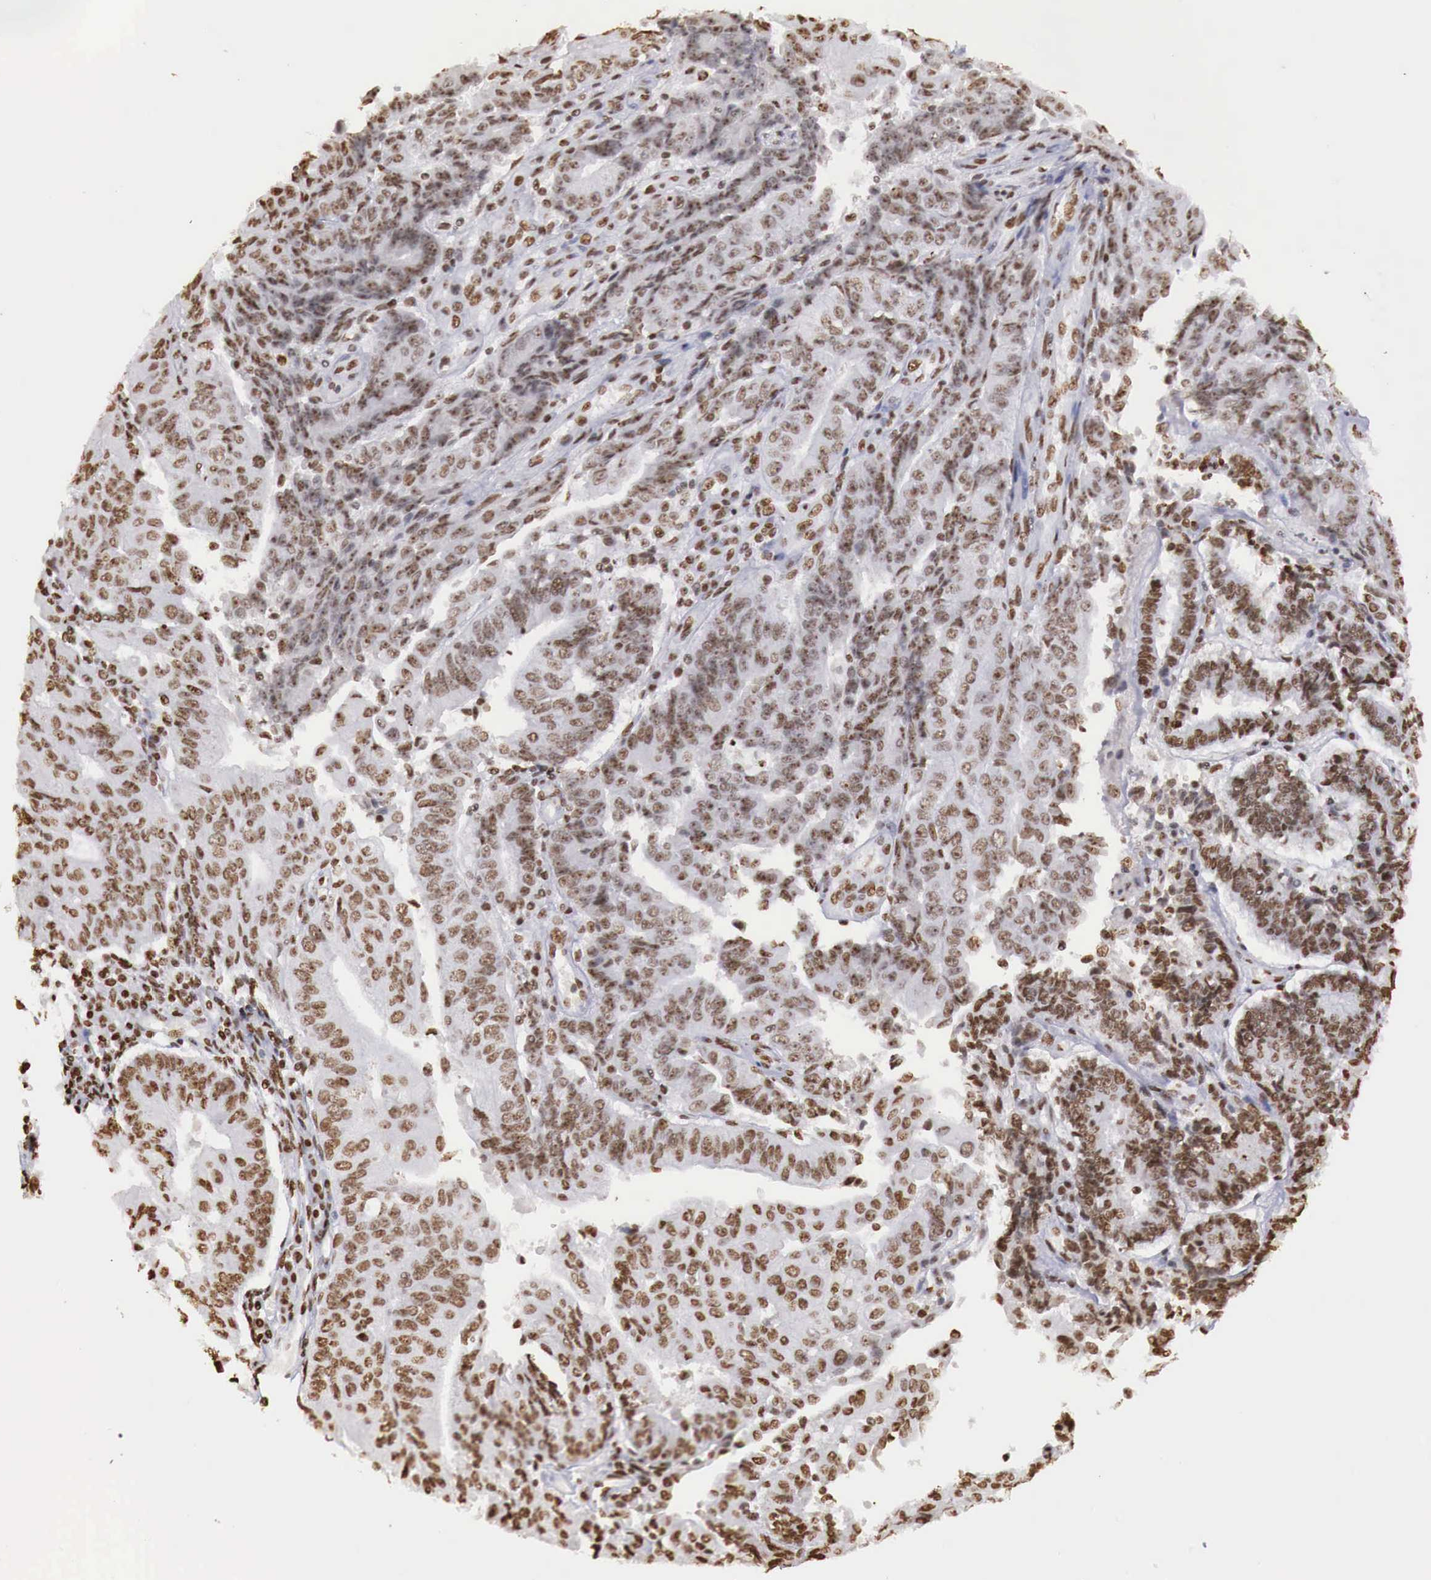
{"staining": {"intensity": "strong", "quantity": ">75%", "location": "nuclear"}, "tissue": "endometrial cancer", "cell_type": "Tumor cells", "image_type": "cancer", "snomed": [{"axis": "morphology", "description": "Adenocarcinoma, NOS"}, {"axis": "topography", "description": "Endometrium"}], "caption": "Immunohistochemistry (IHC) histopathology image of adenocarcinoma (endometrial) stained for a protein (brown), which demonstrates high levels of strong nuclear staining in approximately >75% of tumor cells.", "gene": "DKC1", "patient": {"sex": "female", "age": 75}}